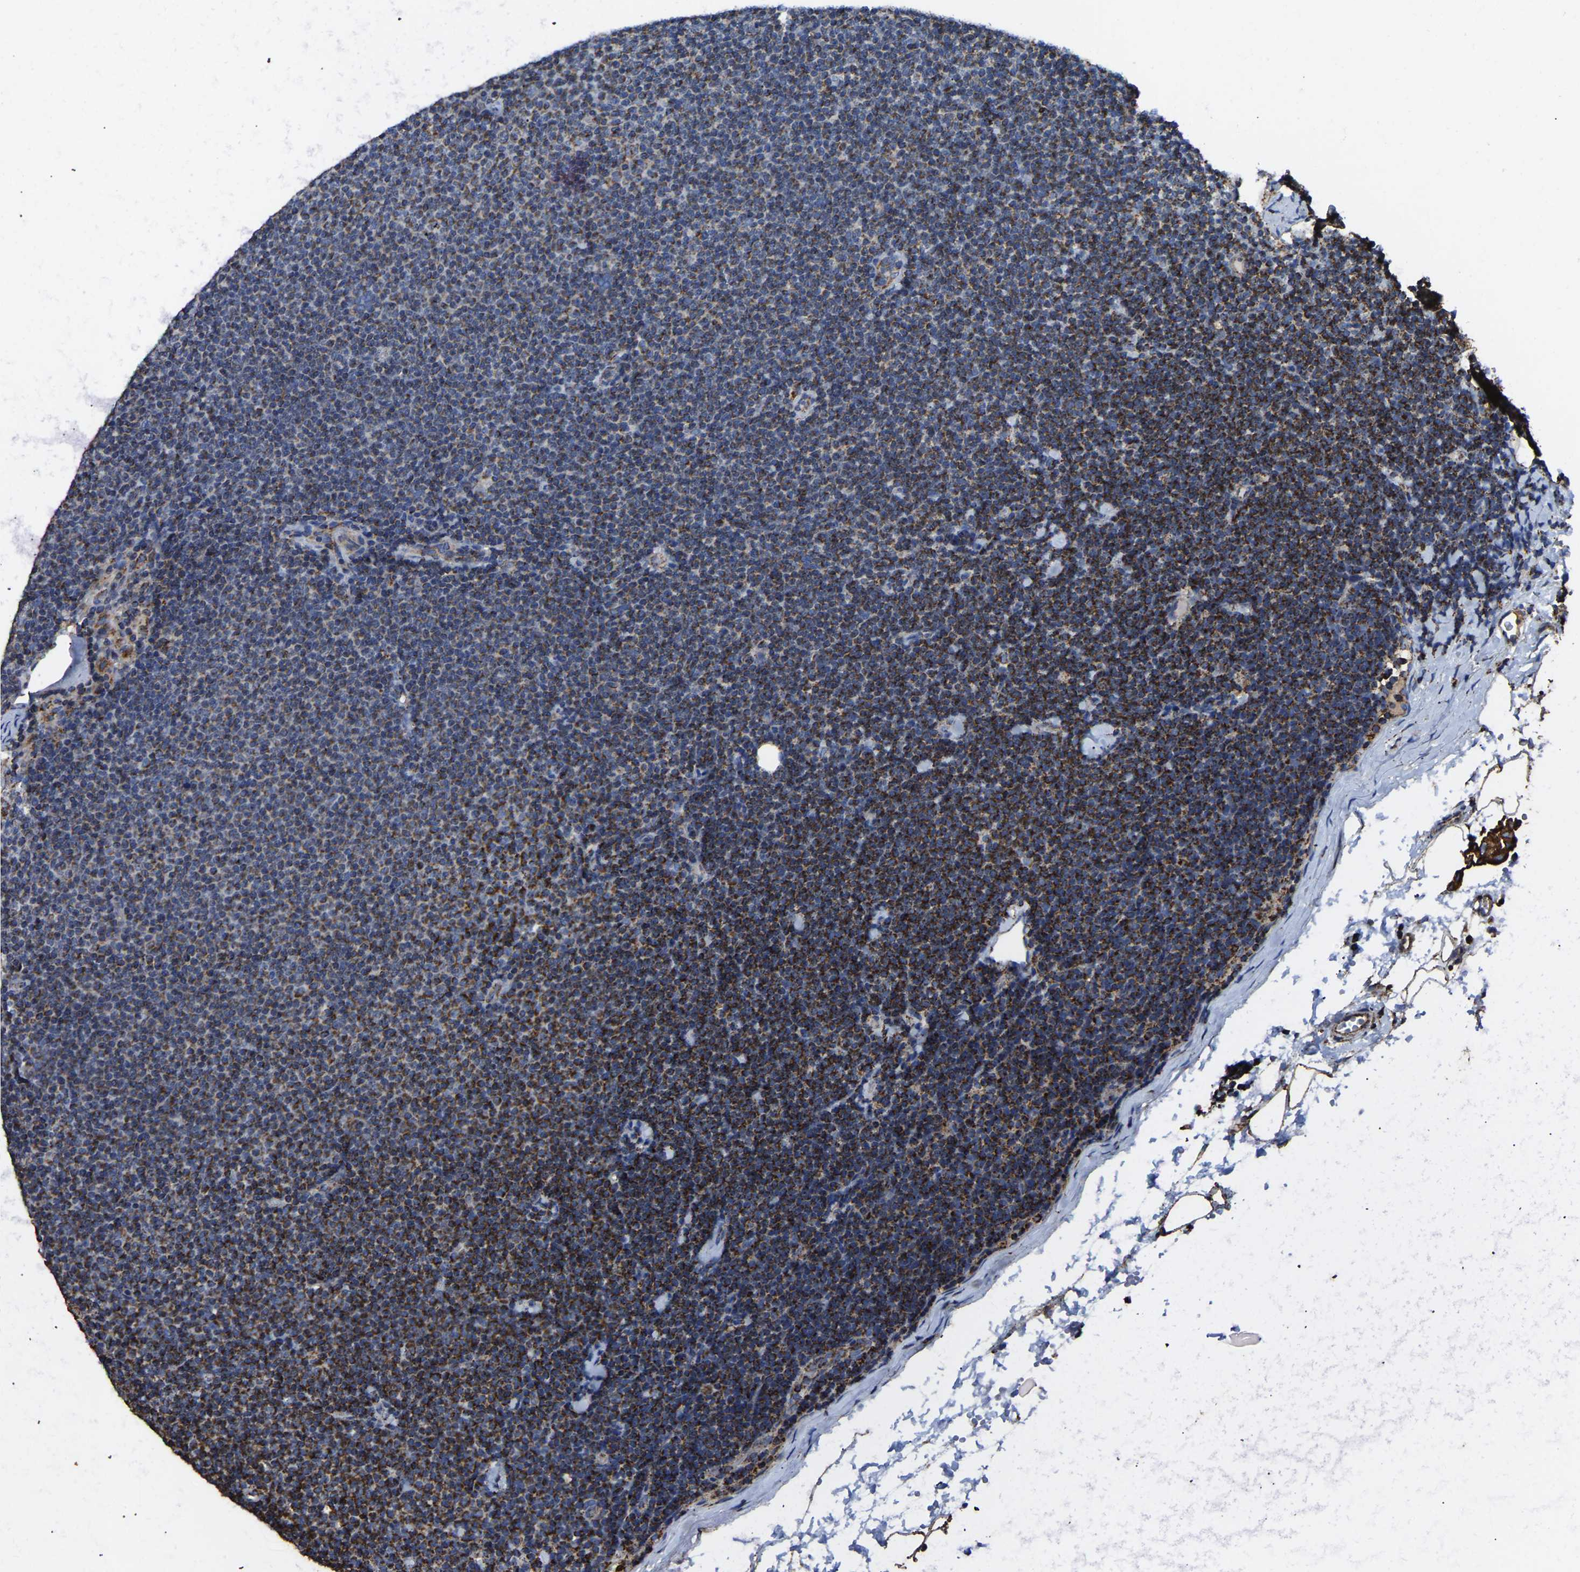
{"staining": {"intensity": "strong", "quantity": "25%-75%", "location": "cytoplasmic/membranous"}, "tissue": "lymphoma", "cell_type": "Tumor cells", "image_type": "cancer", "snomed": [{"axis": "morphology", "description": "Malignant lymphoma, non-Hodgkin's type, Low grade"}, {"axis": "topography", "description": "Lymph node"}], "caption": "Immunohistochemical staining of human malignant lymphoma, non-Hodgkin's type (low-grade) demonstrates high levels of strong cytoplasmic/membranous expression in approximately 25%-75% of tumor cells. (DAB IHC, brown staining for protein, blue staining for nuclei).", "gene": "ETFA", "patient": {"sex": "female", "age": 53}}